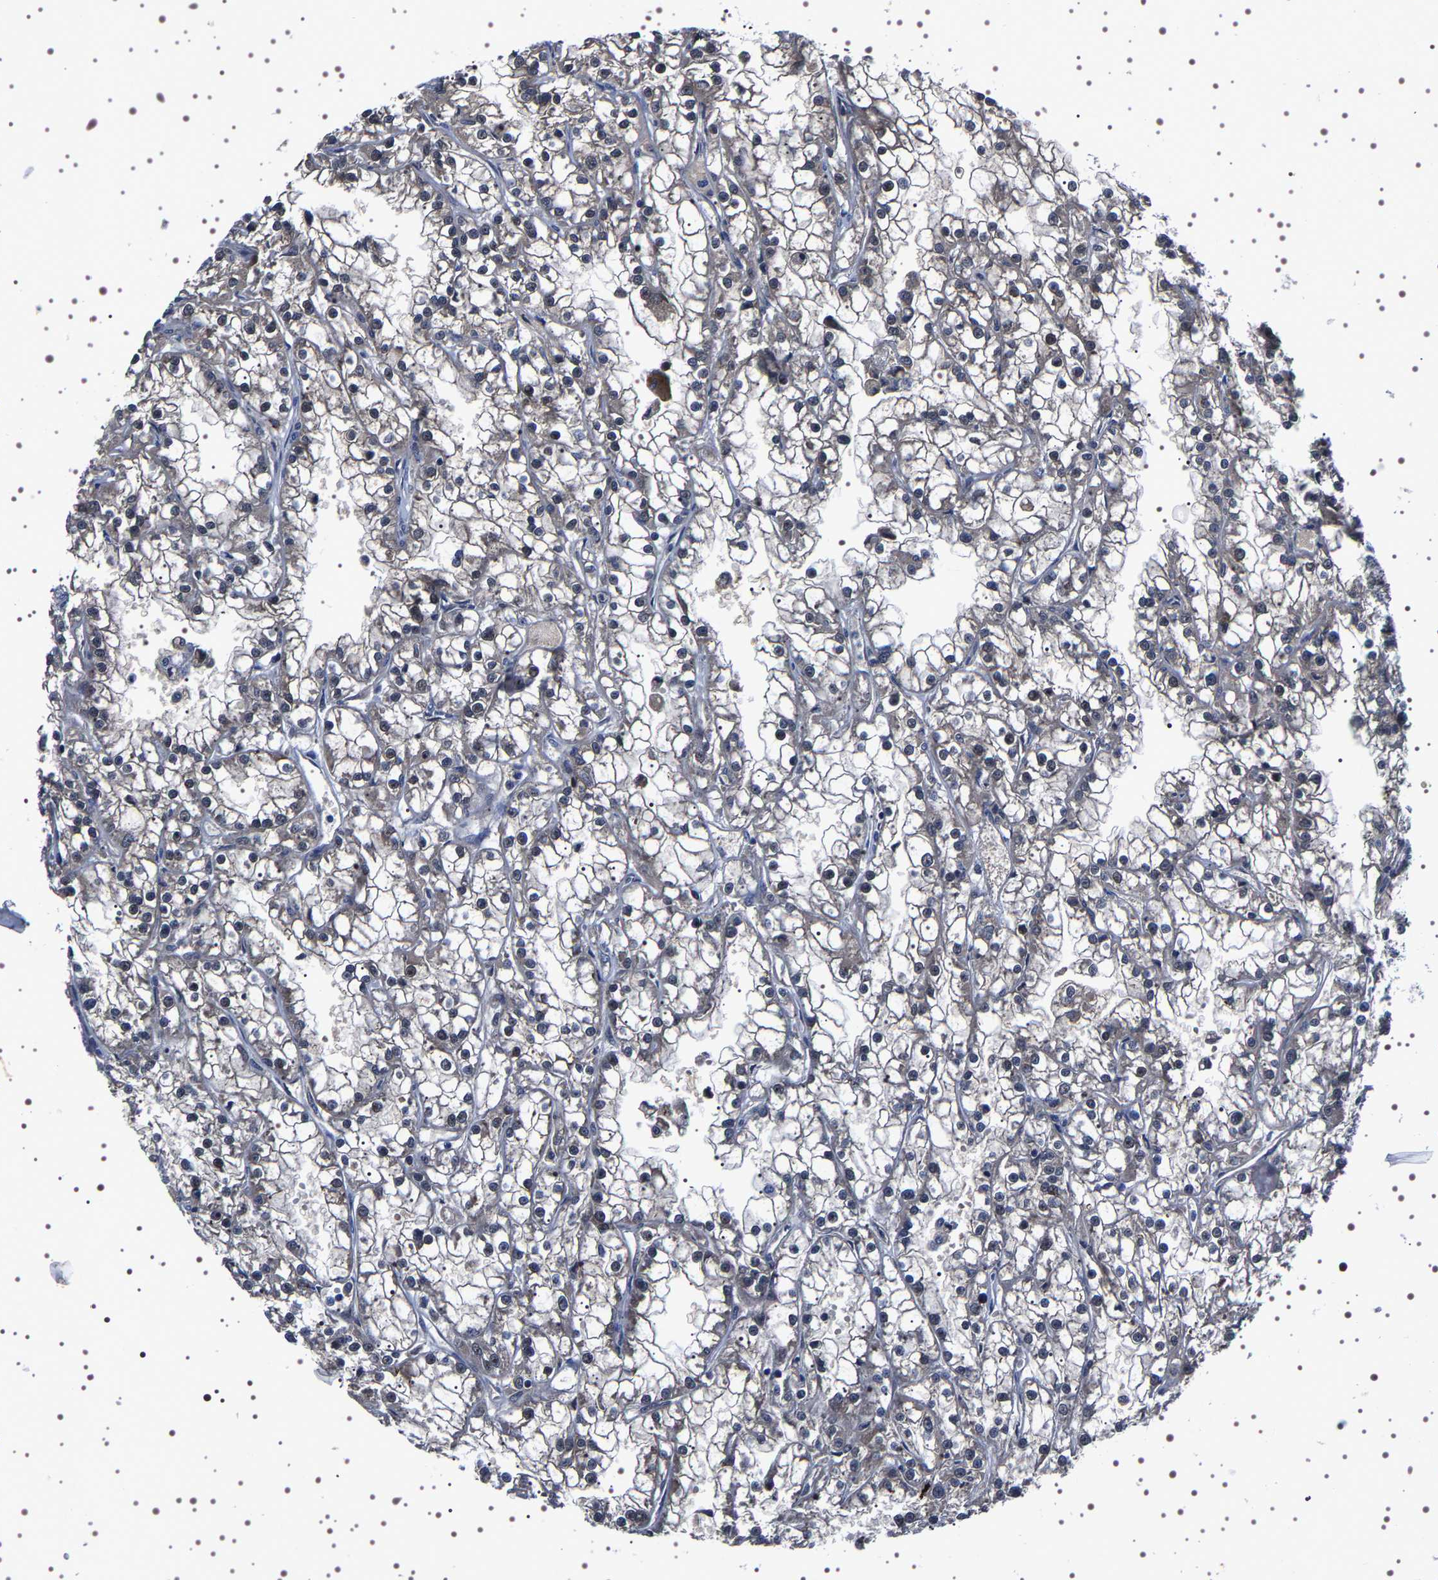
{"staining": {"intensity": "negative", "quantity": "none", "location": "none"}, "tissue": "renal cancer", "cell_type": "Tumor cells", "image_type": "cancer", "snomed": [{"axis": "morphology", "description": "Adenocarcinoma, NOS"}, {"axis": "topography", "description": "Kidney"}], "caption": "The photomicrograph demonstrates no significant staining in tumor cells of adenocarcinoma (renal).", "gene": "TARBP1", "patient": {"sex": "female", "age": 52}}